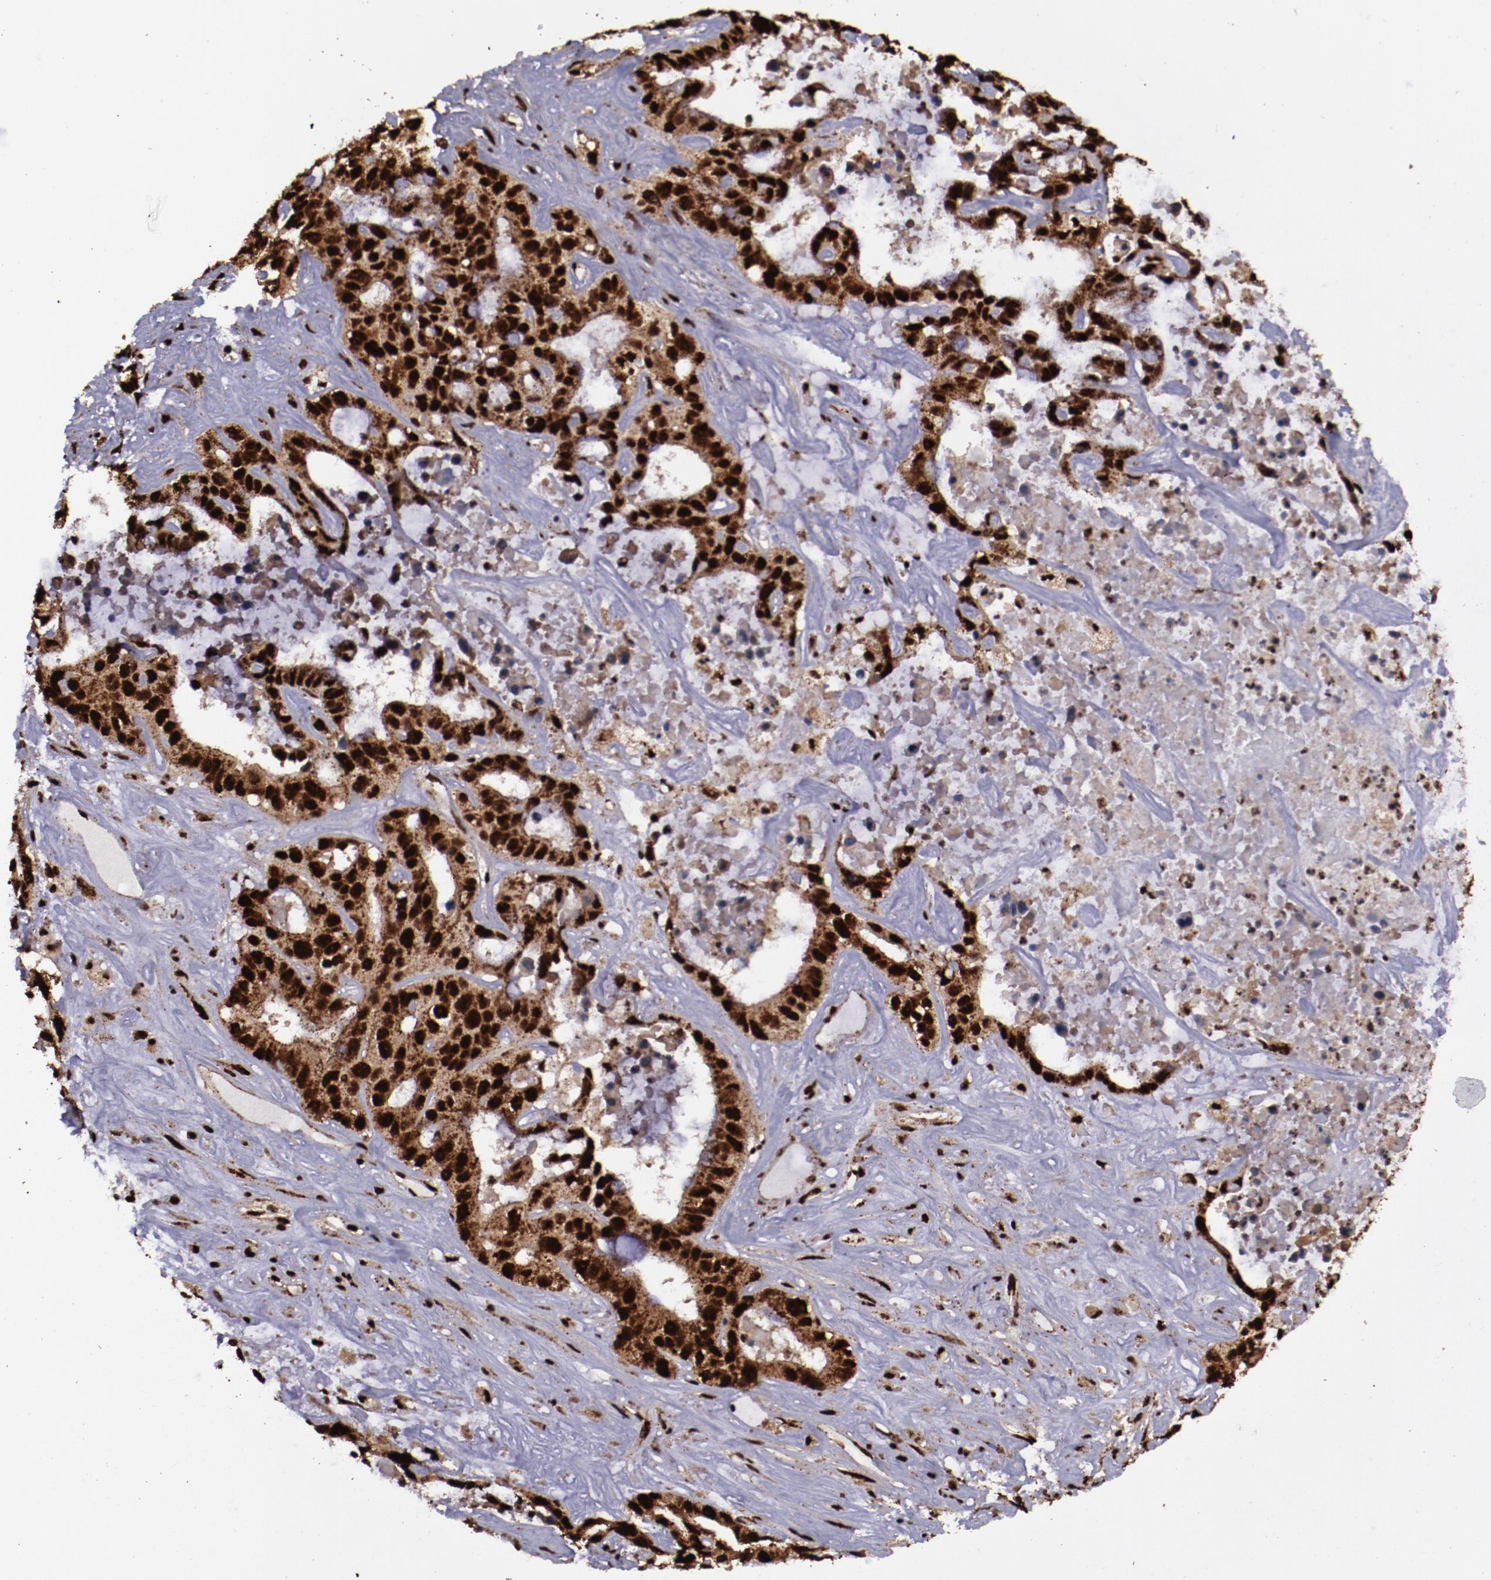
{"staining": {"intensity": "strong", "quantity": ">75%", "location": "cytoplasmic/membranous,nuclear"}, "tissue": "liver cancer", "cell_type": "Tumor cells", "image_type": "cancer", "snomed": [{"axis": "morphology", "description": "Cholangiocarcinoma"}, {"axis": "topography", "description": "Liver"}], "caption": "Liver cancer tissue reveals strong cytoplasmic/membranous and nuclear staining in about >75% of tumor cells, visualized by immunohistochemistry.", "gene": "SNW1", "patient": {"sex": "female", "age": 65}}